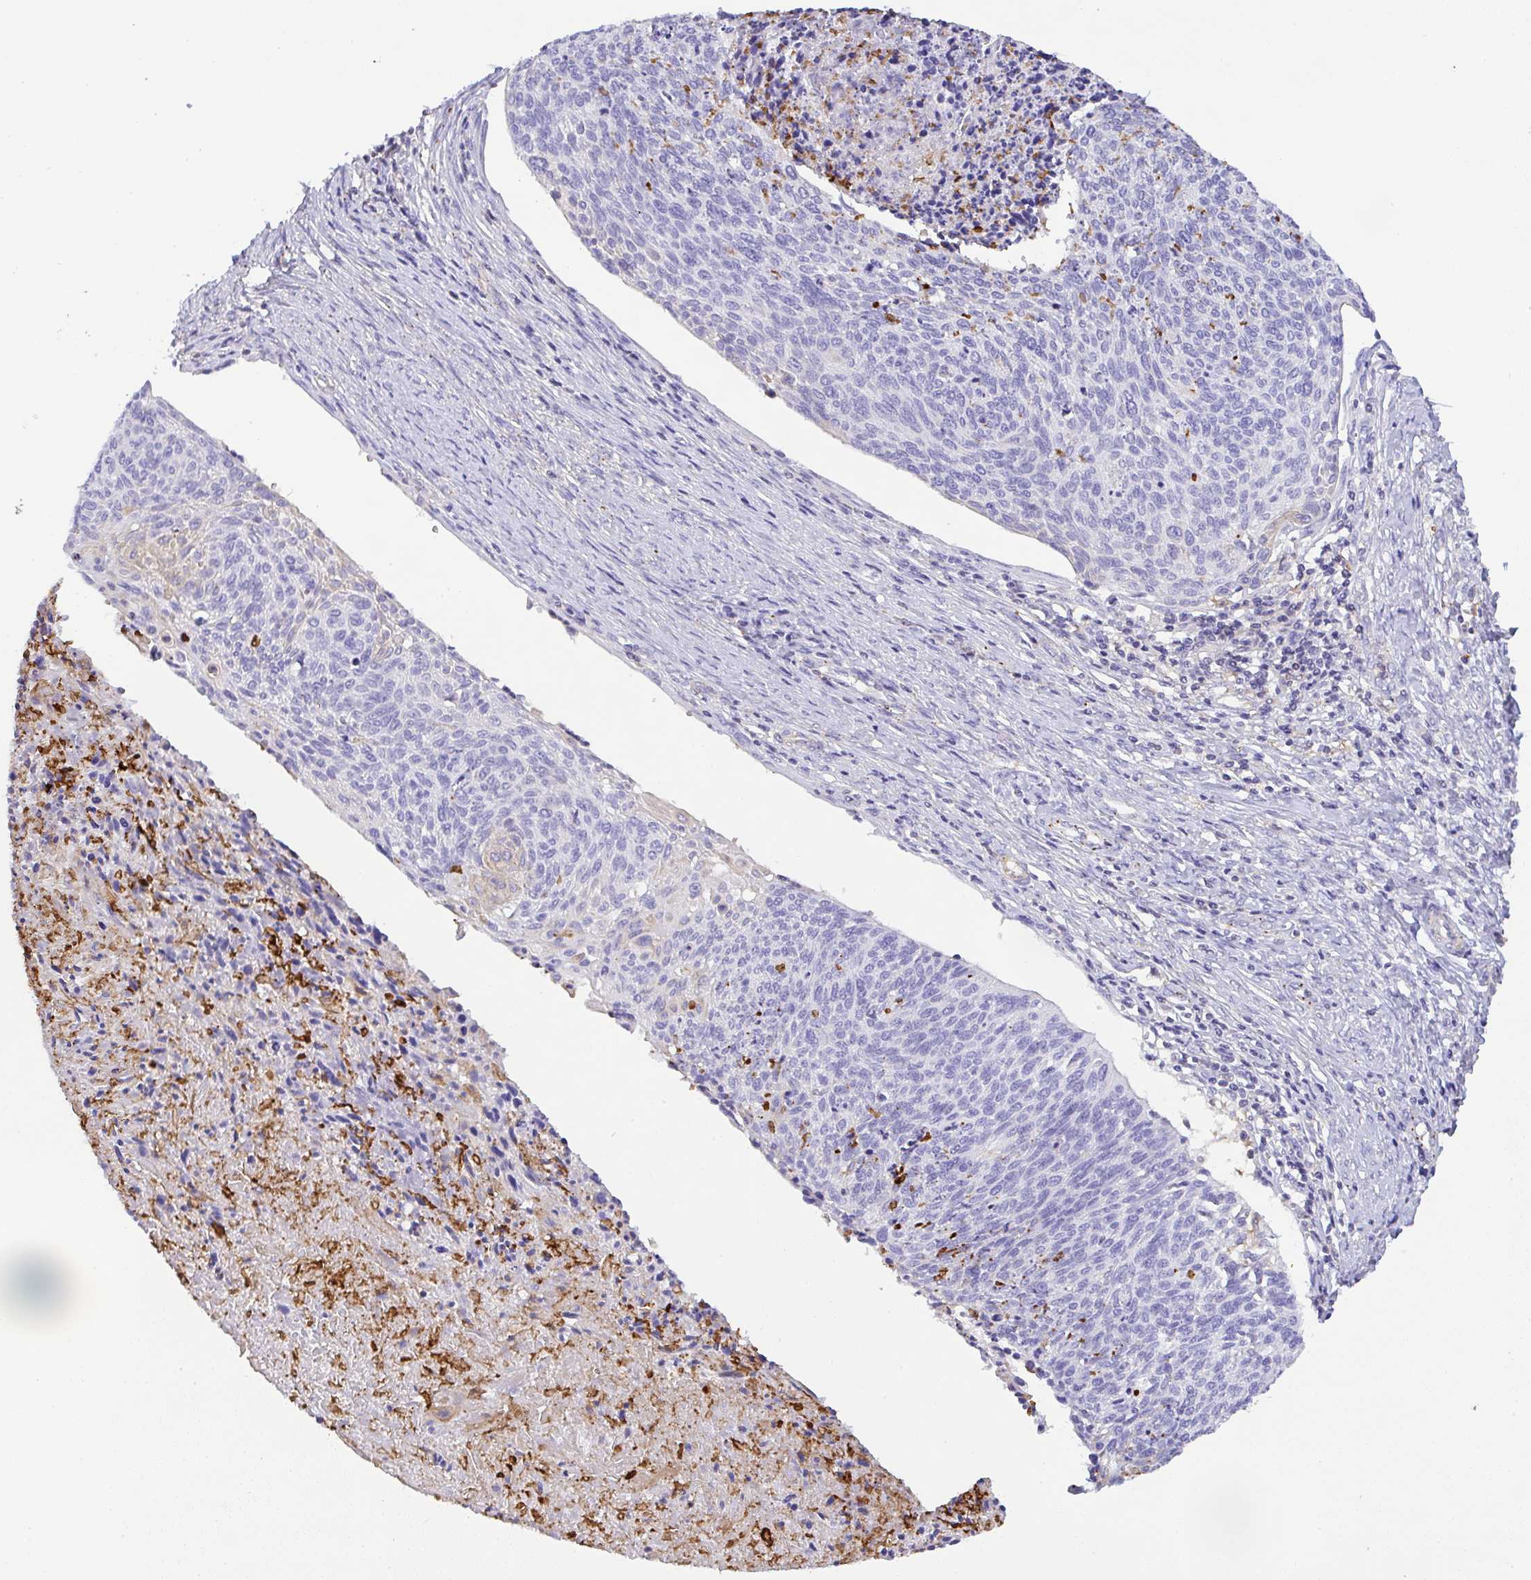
{"staining": {"intensity": "negative", "quantity": "none", "location": "none"}, "tissue": "cervical cancer", "cell_type": "Tumor cells", "image_type": "cancer", "snomed": [{"axis": "morphology", "description": "Squamous cell carcinoma, NOS"}, {"axis": "topography", "description": "Cervix"}], "caption": "The IHC micrograph has no significant expression in tumor cells of cervical cancer (squamous cell carcinoma) tissue.", "gene": "TNFAIP8", "patient": {"sex": "female", "age": 49}}